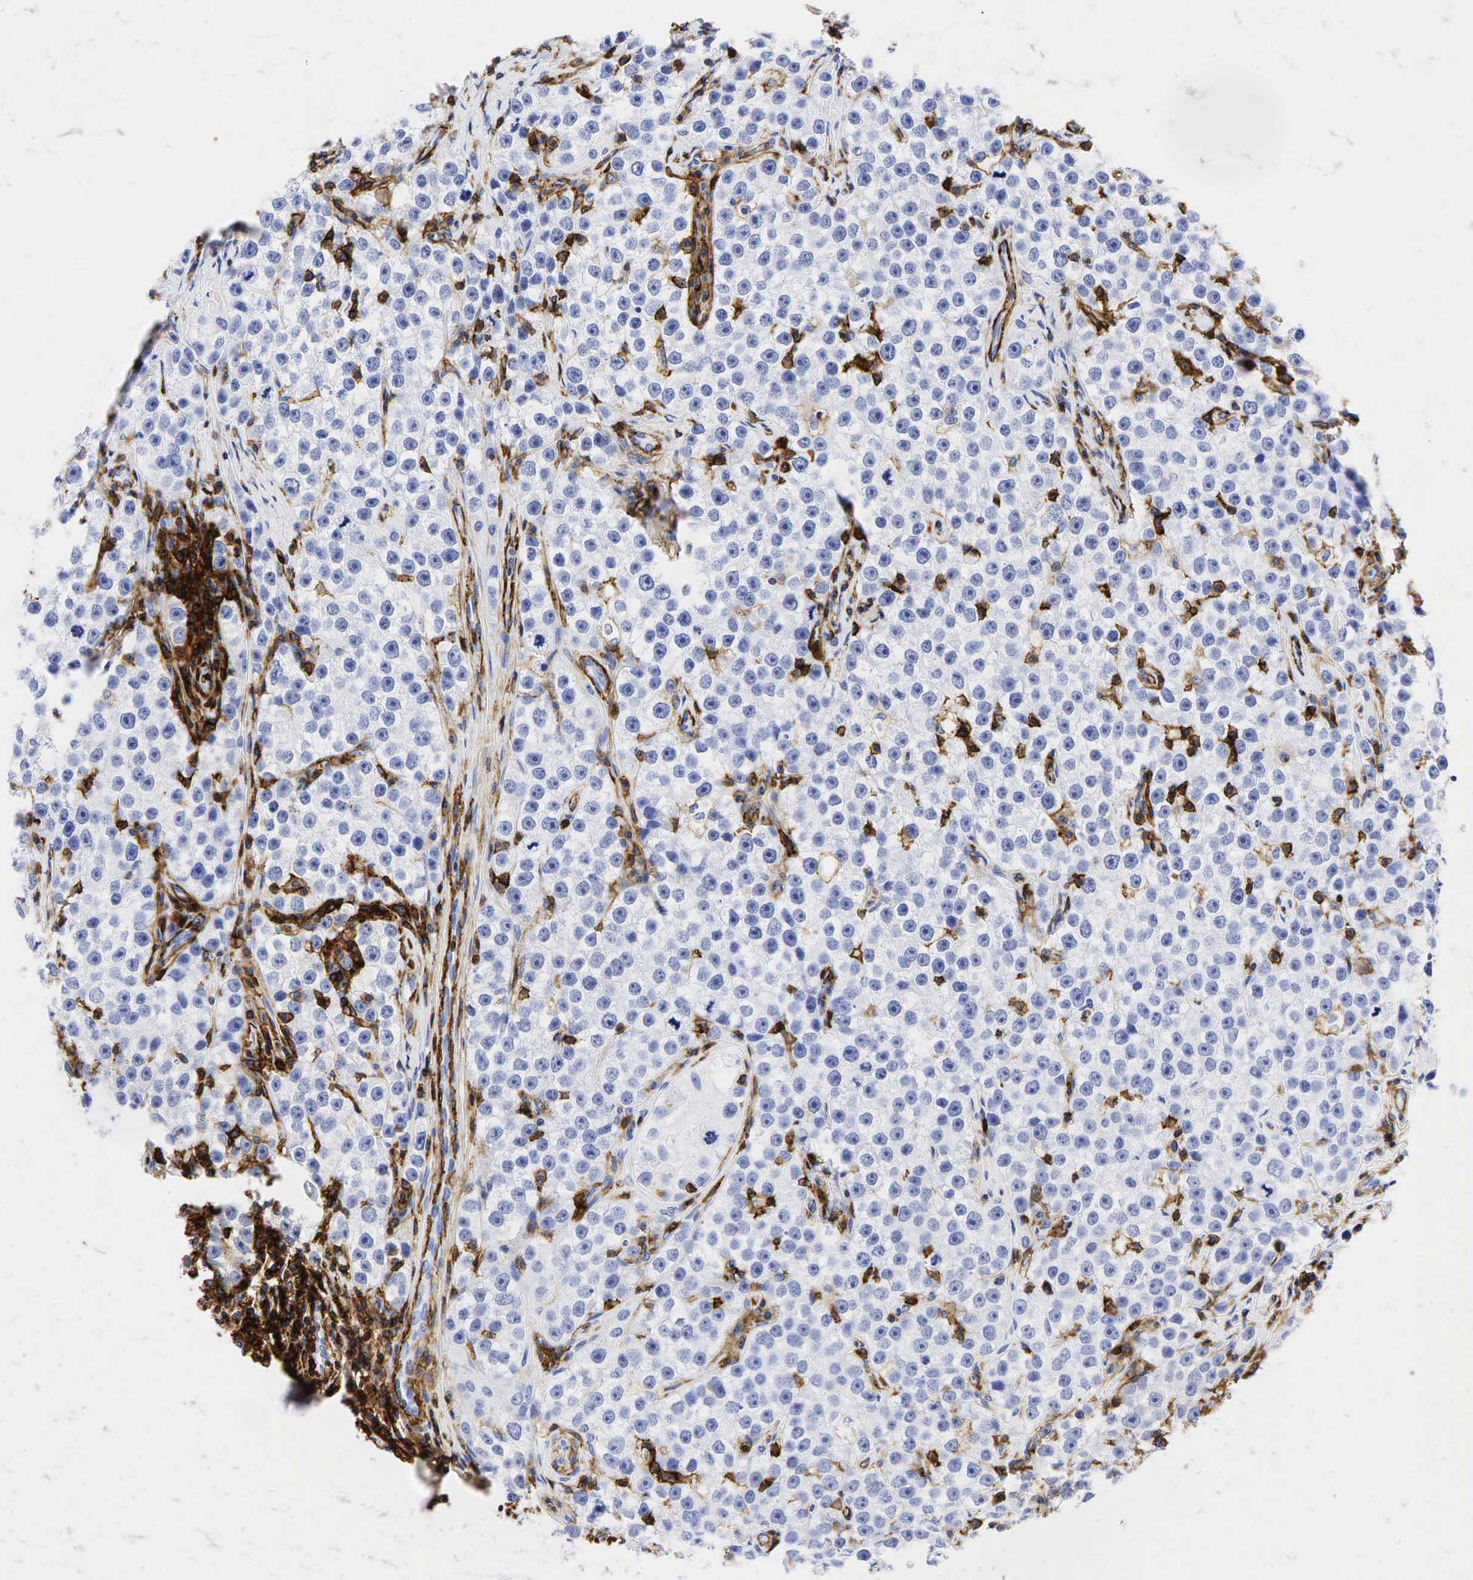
{"staining": {"intensity": "negative", "quantity": "none", "location": "none"}, "tissue": "testis cancer", "cell_type": "Tumor cells", "image_type": "cancer", "snomed": [{"axis": "morphology", "description": "Seminoma, NOS"}, {"axis": "topography", "description": "Testis"}], "caption": "Testis cancer (seminoma) stained for a protein using IHC demonstrates no staining tumor cells.", "gene": "CD44", "patient": {"sex": "male", "age": 32}}